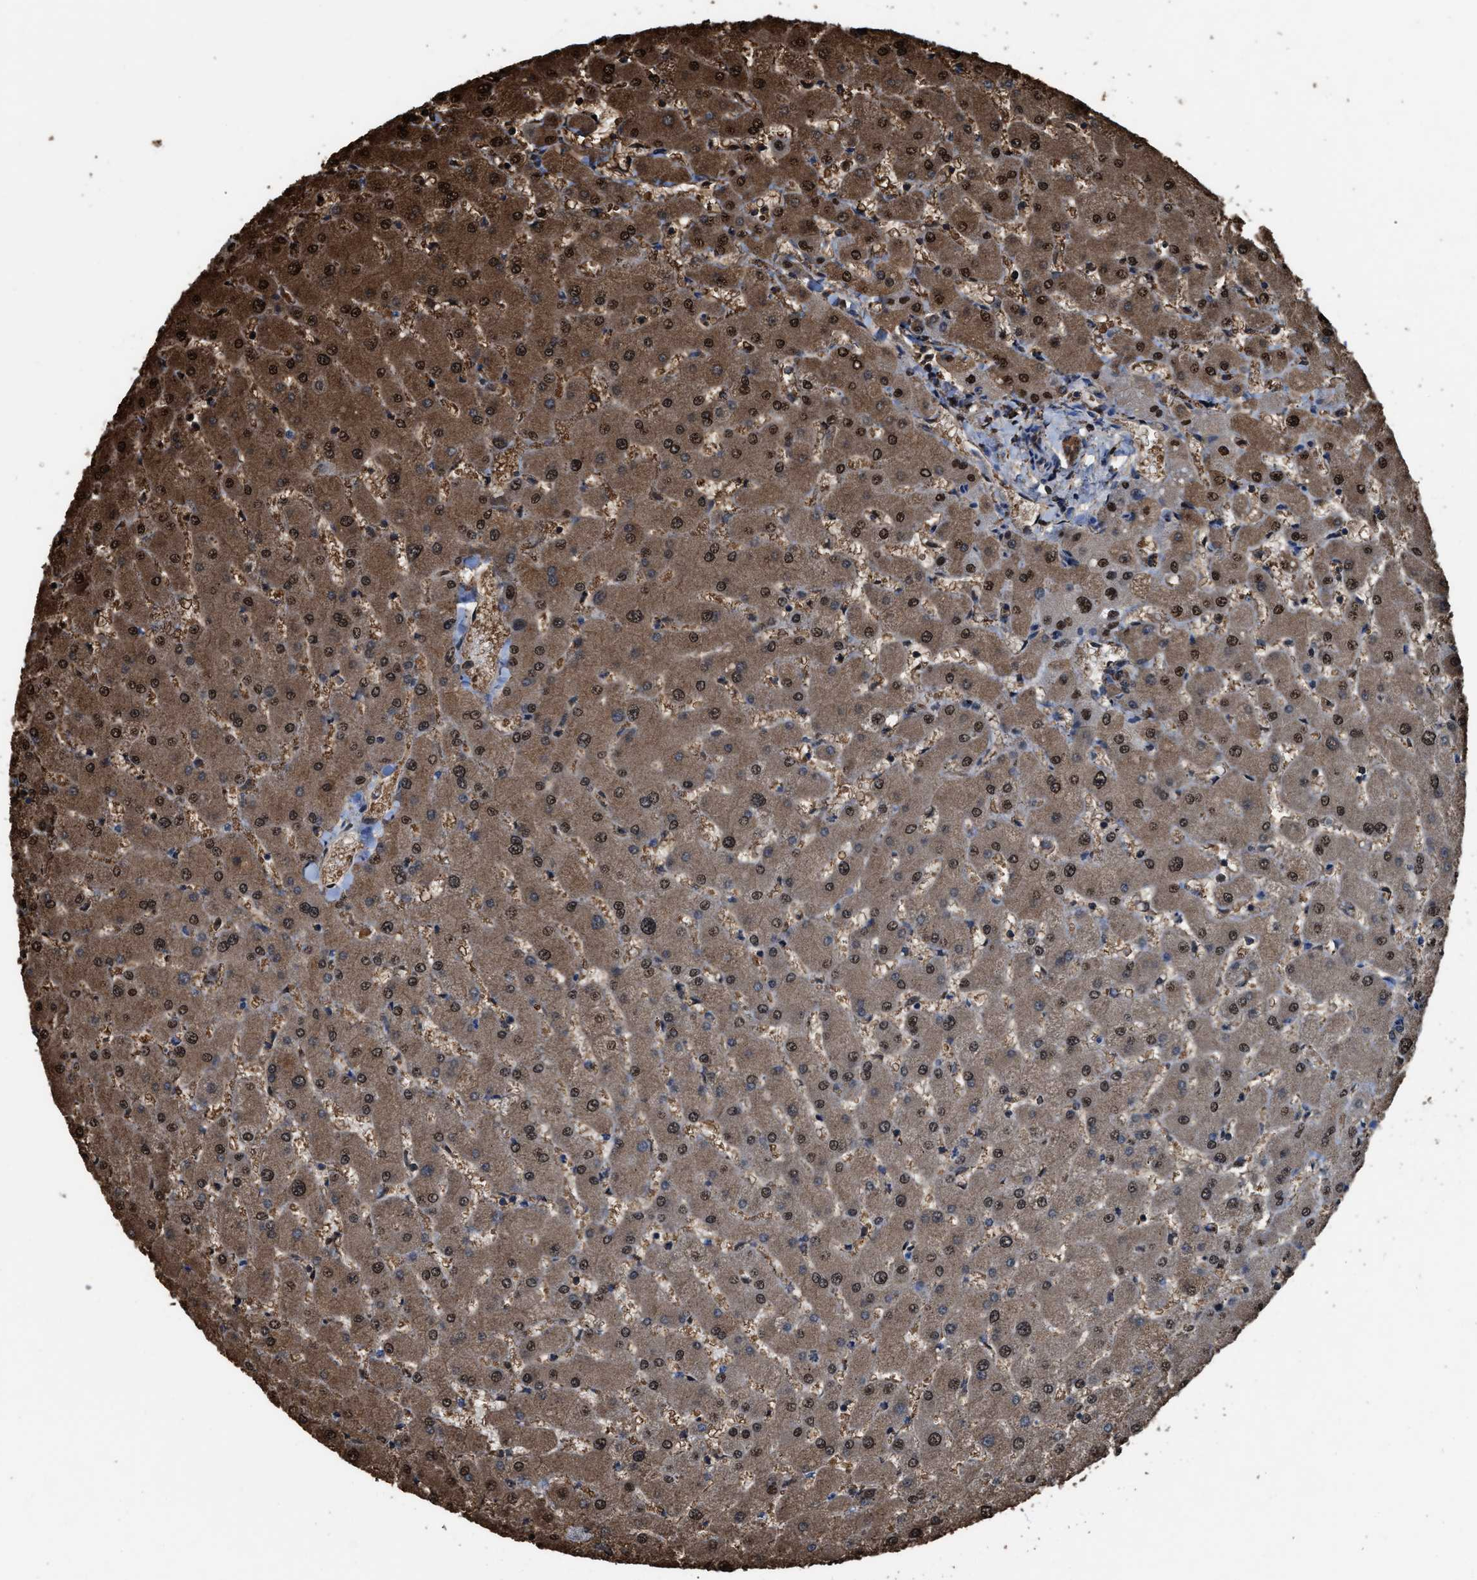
{"staining": {"intensity": "moderate", "quantity": ">75%", "location": "cytoplasmic/membranous,nuclear"}, "tissue": "liver", "cell_type": "Cholangiocytes", "image_type": "normal", "snomed": [{"axis": "morphology", "description": "Normal tissue, NOS"}, {"axis": "topography", "description": "Liver"}], "caption": "Protein staining of benign liver reveals moderate cytoplasmic/membranous,nuclear staining in approximately >75% of cholangiocytes.", "gene": "FNTA", "patient": {"sex": "female", "age": 63}}